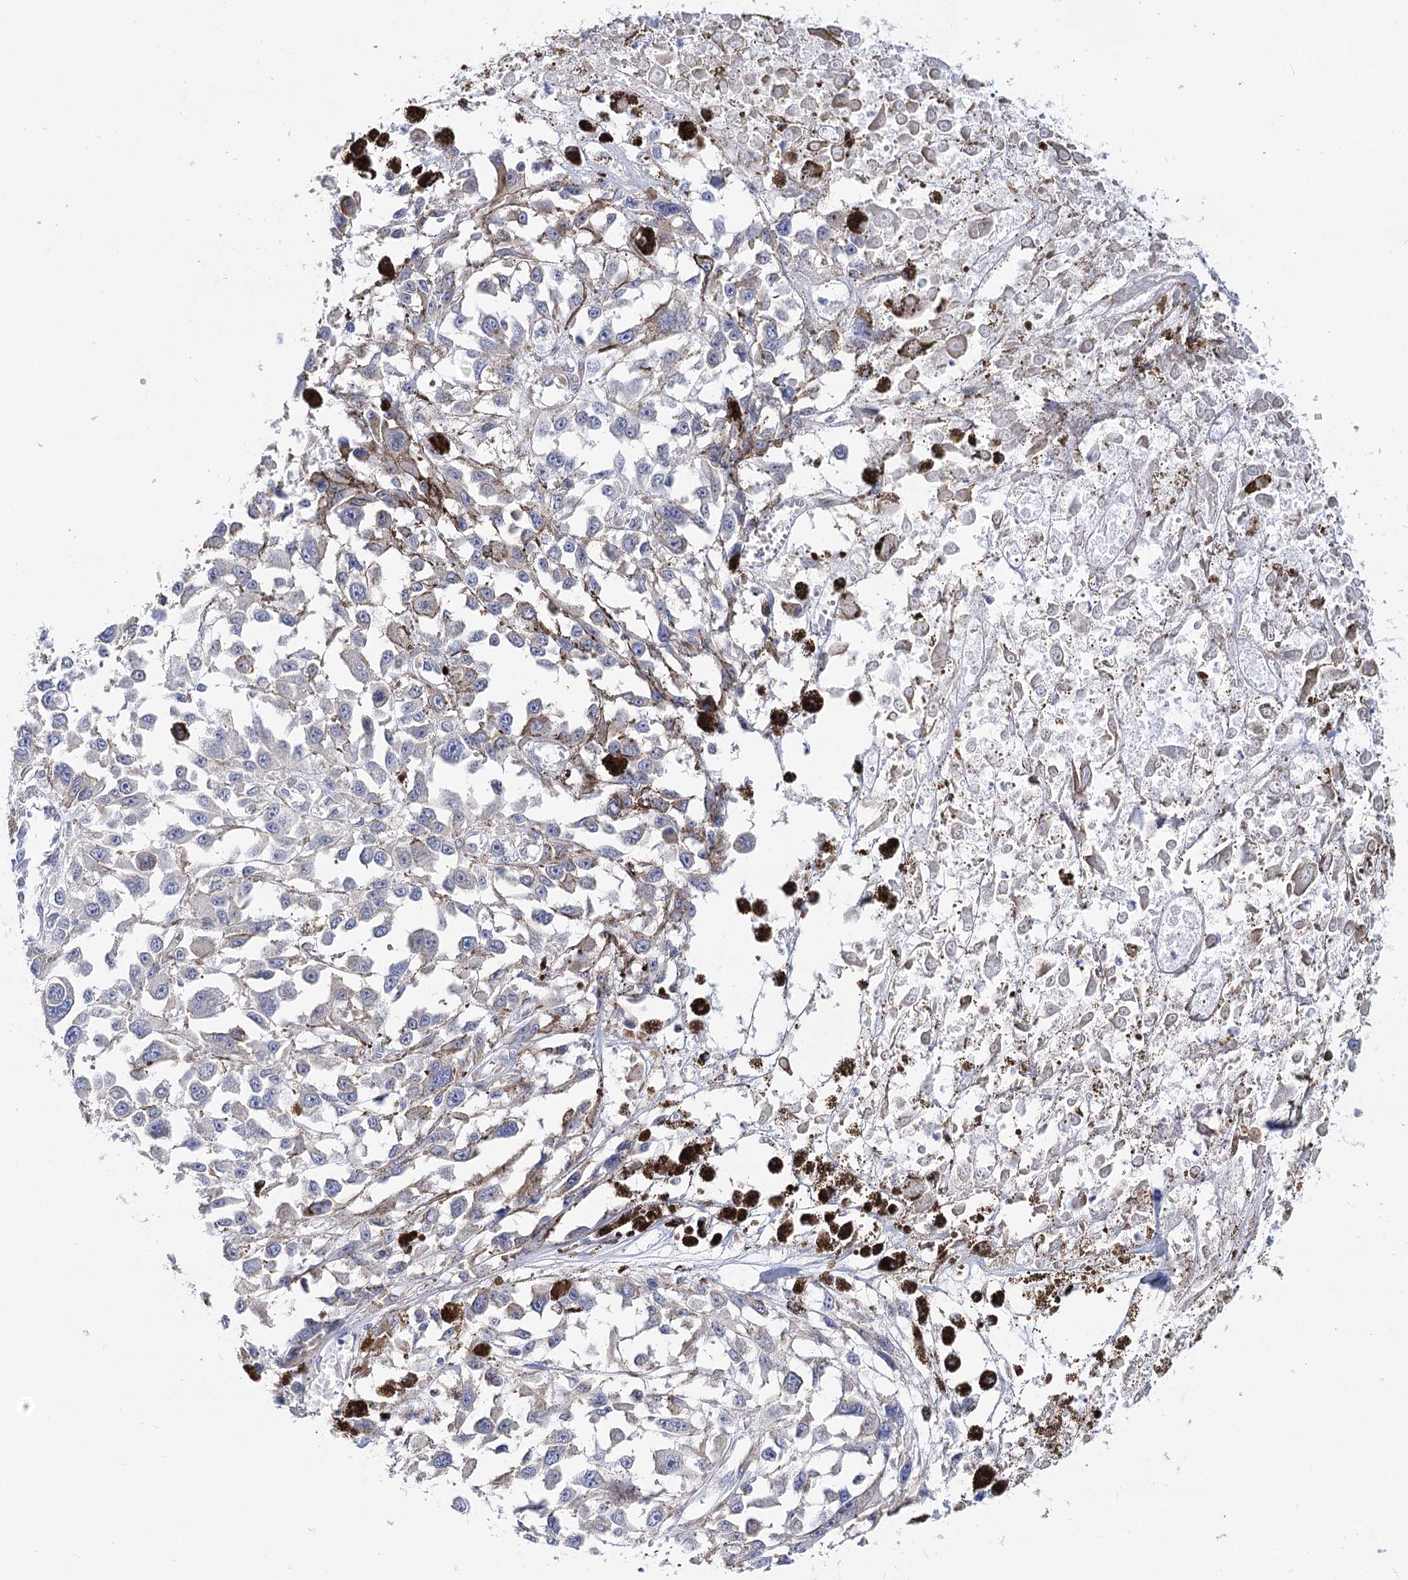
{"staining": {"intensity": "negative", "quantity": "none", "location": "none"}, "tissue": "melanoma", "cell_type": "Tumor cells", "image_type": "cancer", "snomed": [{"axis": "morphology", "description": "Malignant melanoma, Metastatic site"}, {"axis": "topography", "description": "Lymph node"}], "caption": "Malignant melanoma (metastatic site) stained for a protein using IHC exhibits no positivity tumor cells.", "gene": "TEX12", "patient": {"sex": "male", "age": 59}}